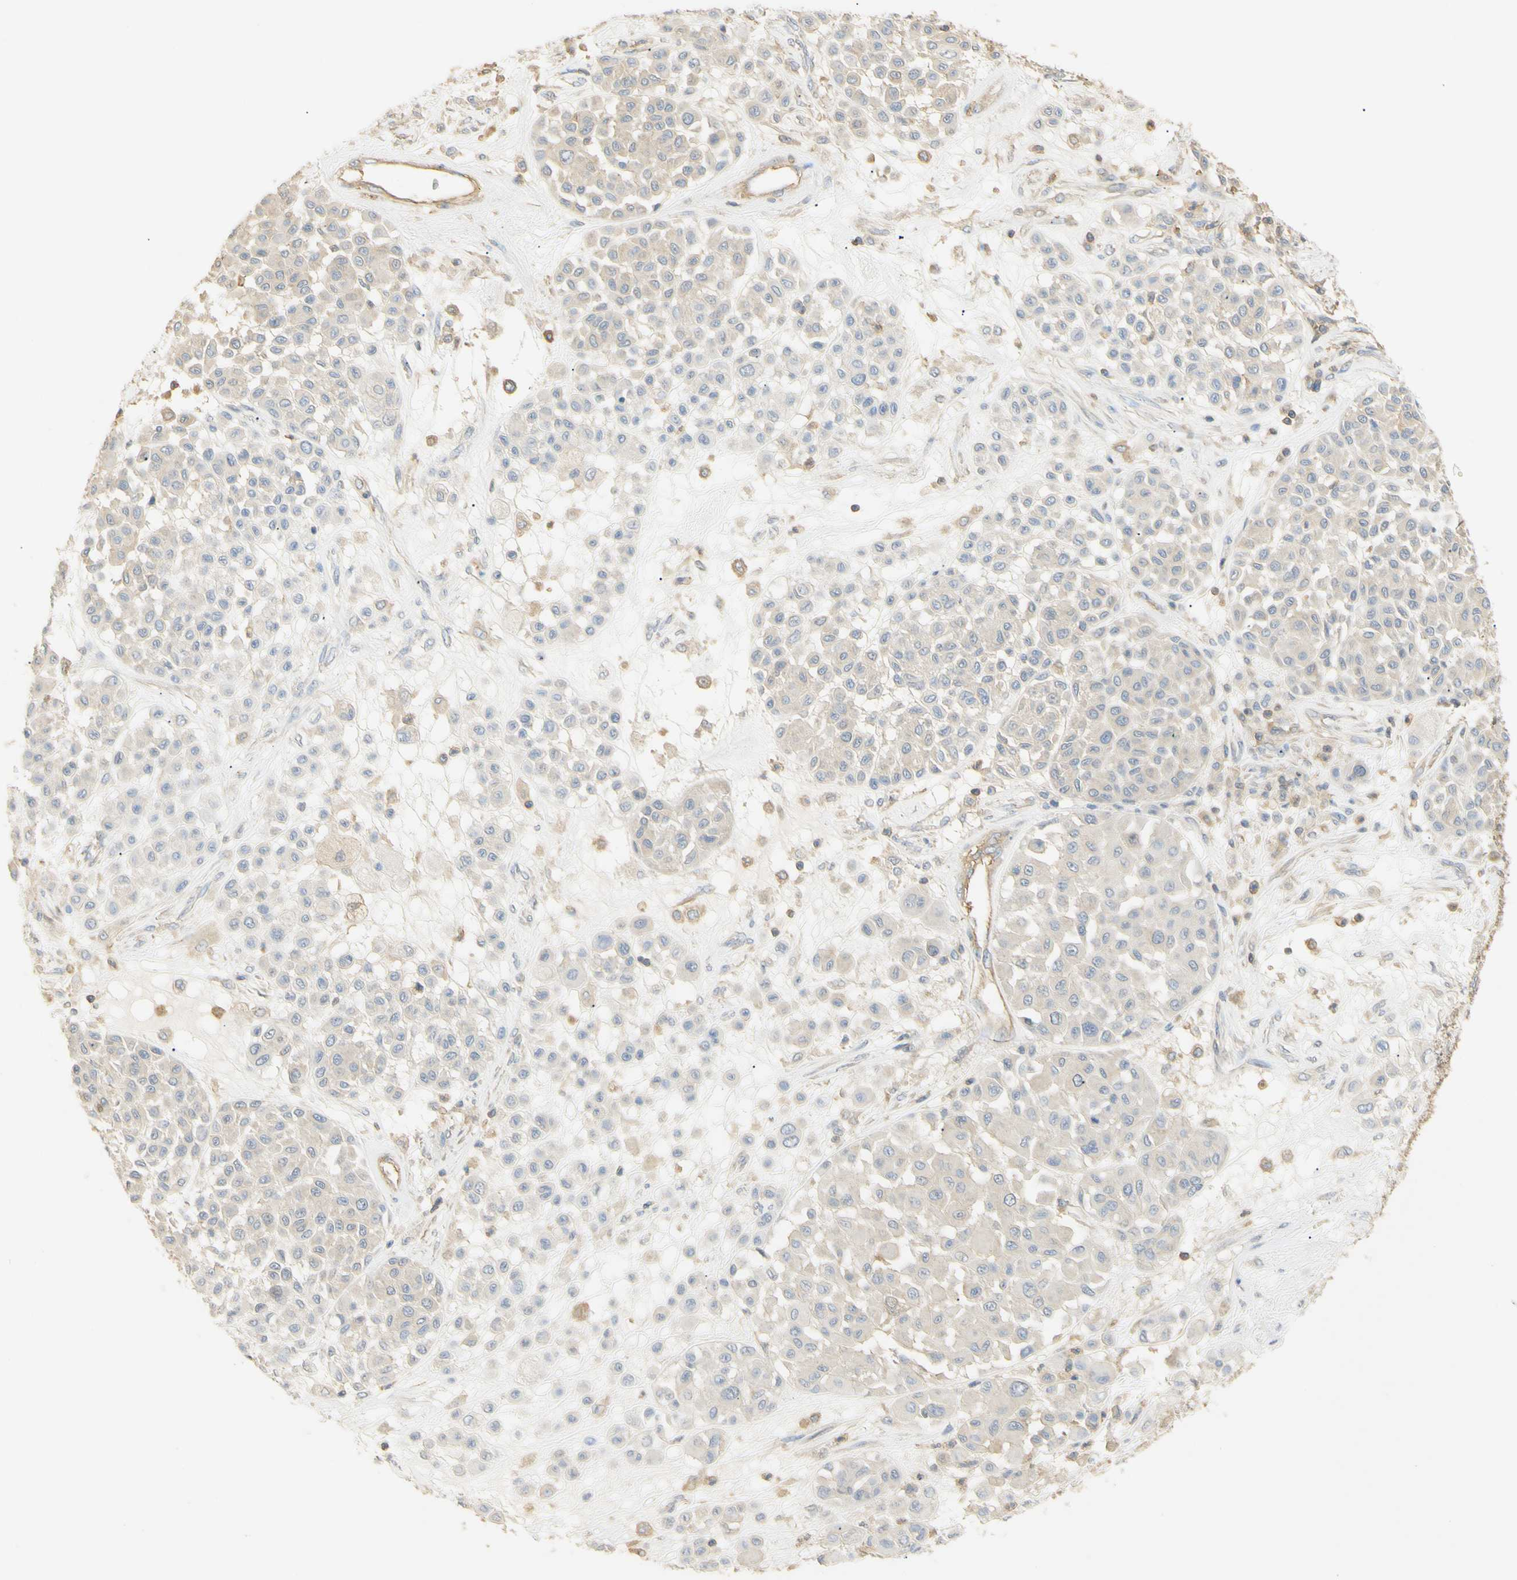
{"staining": {"intensity": "negative", "quantity": "none", "location": "none"}, "tissue": "melanoma", "cell_type": "Tumor cells", "image_type": "cancer", "snomed": [{"axis": "morphology", "description": "Malignant melanoma, Metastatic site"}, {"axis": "topography", "description": "Soft tissue"}], "caption": "The micrograph reveals no significant staining in tumor cells of melanoma.", "gene": "KCNE4", "patient": {"sex": "male", "age": 41}}